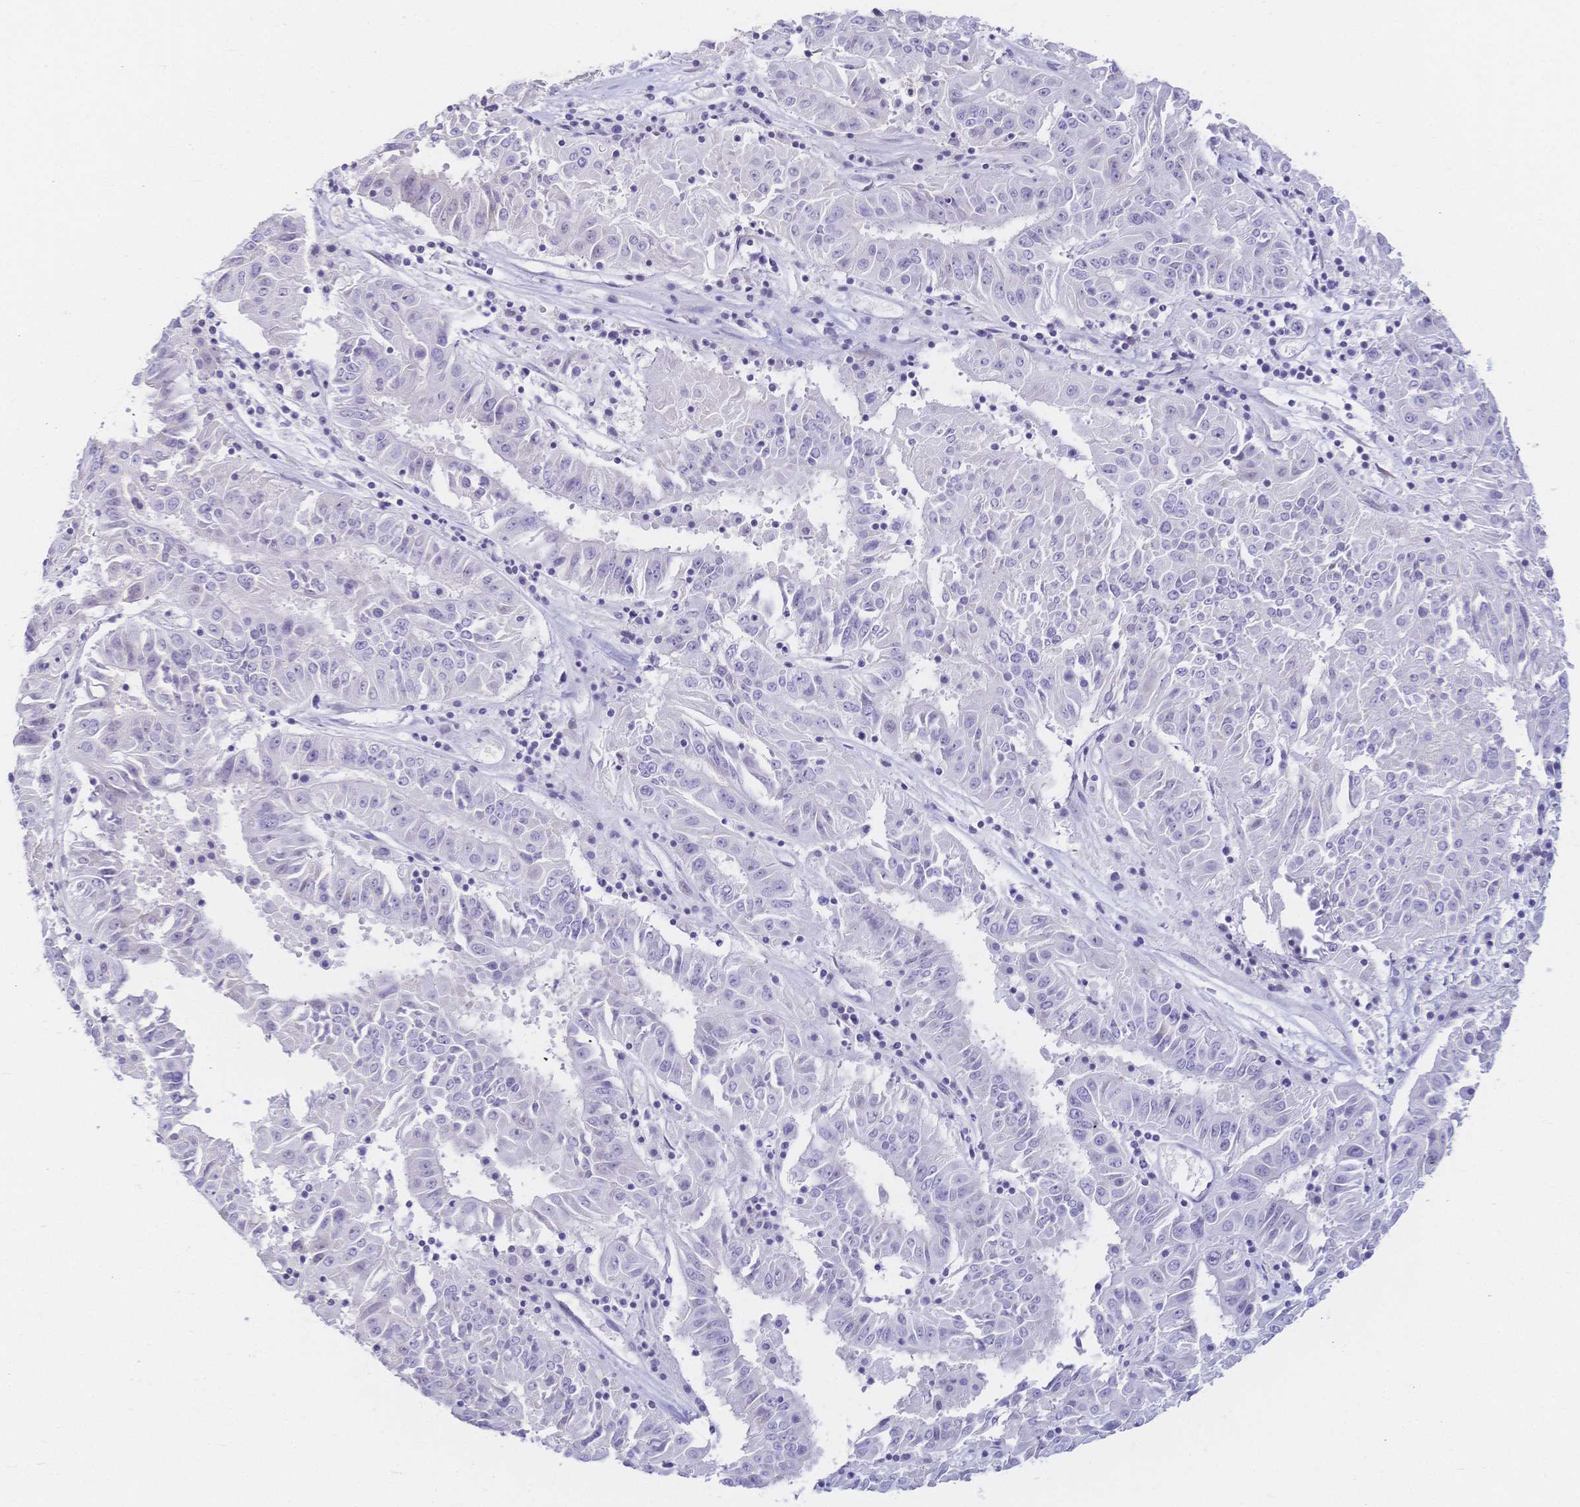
{"staining": {"intensity": "negative", "quantity": "none", "location": "none"}, "tissue": "pancreatic cancer", "cell_type": "Tumor cells", "image_type": "cancer", "snomed": [{"axis": "morphology", "description": "Adenocarcinoma, NOS"}, {"axis": "topography", "description": "Pancreas"}], "caption": "Immunohistochemistry (IHC) micrograph of neoplastic tissue: adenocarcinoma (pancreatic) stained with DAB (3,3'-diaminobenzidine) shows no significant protein staining in tumor cells. (DAB immunohistochemistry, high magnification).", "gene": "CR2", "patient": {"sex": "male", "age": 63}}